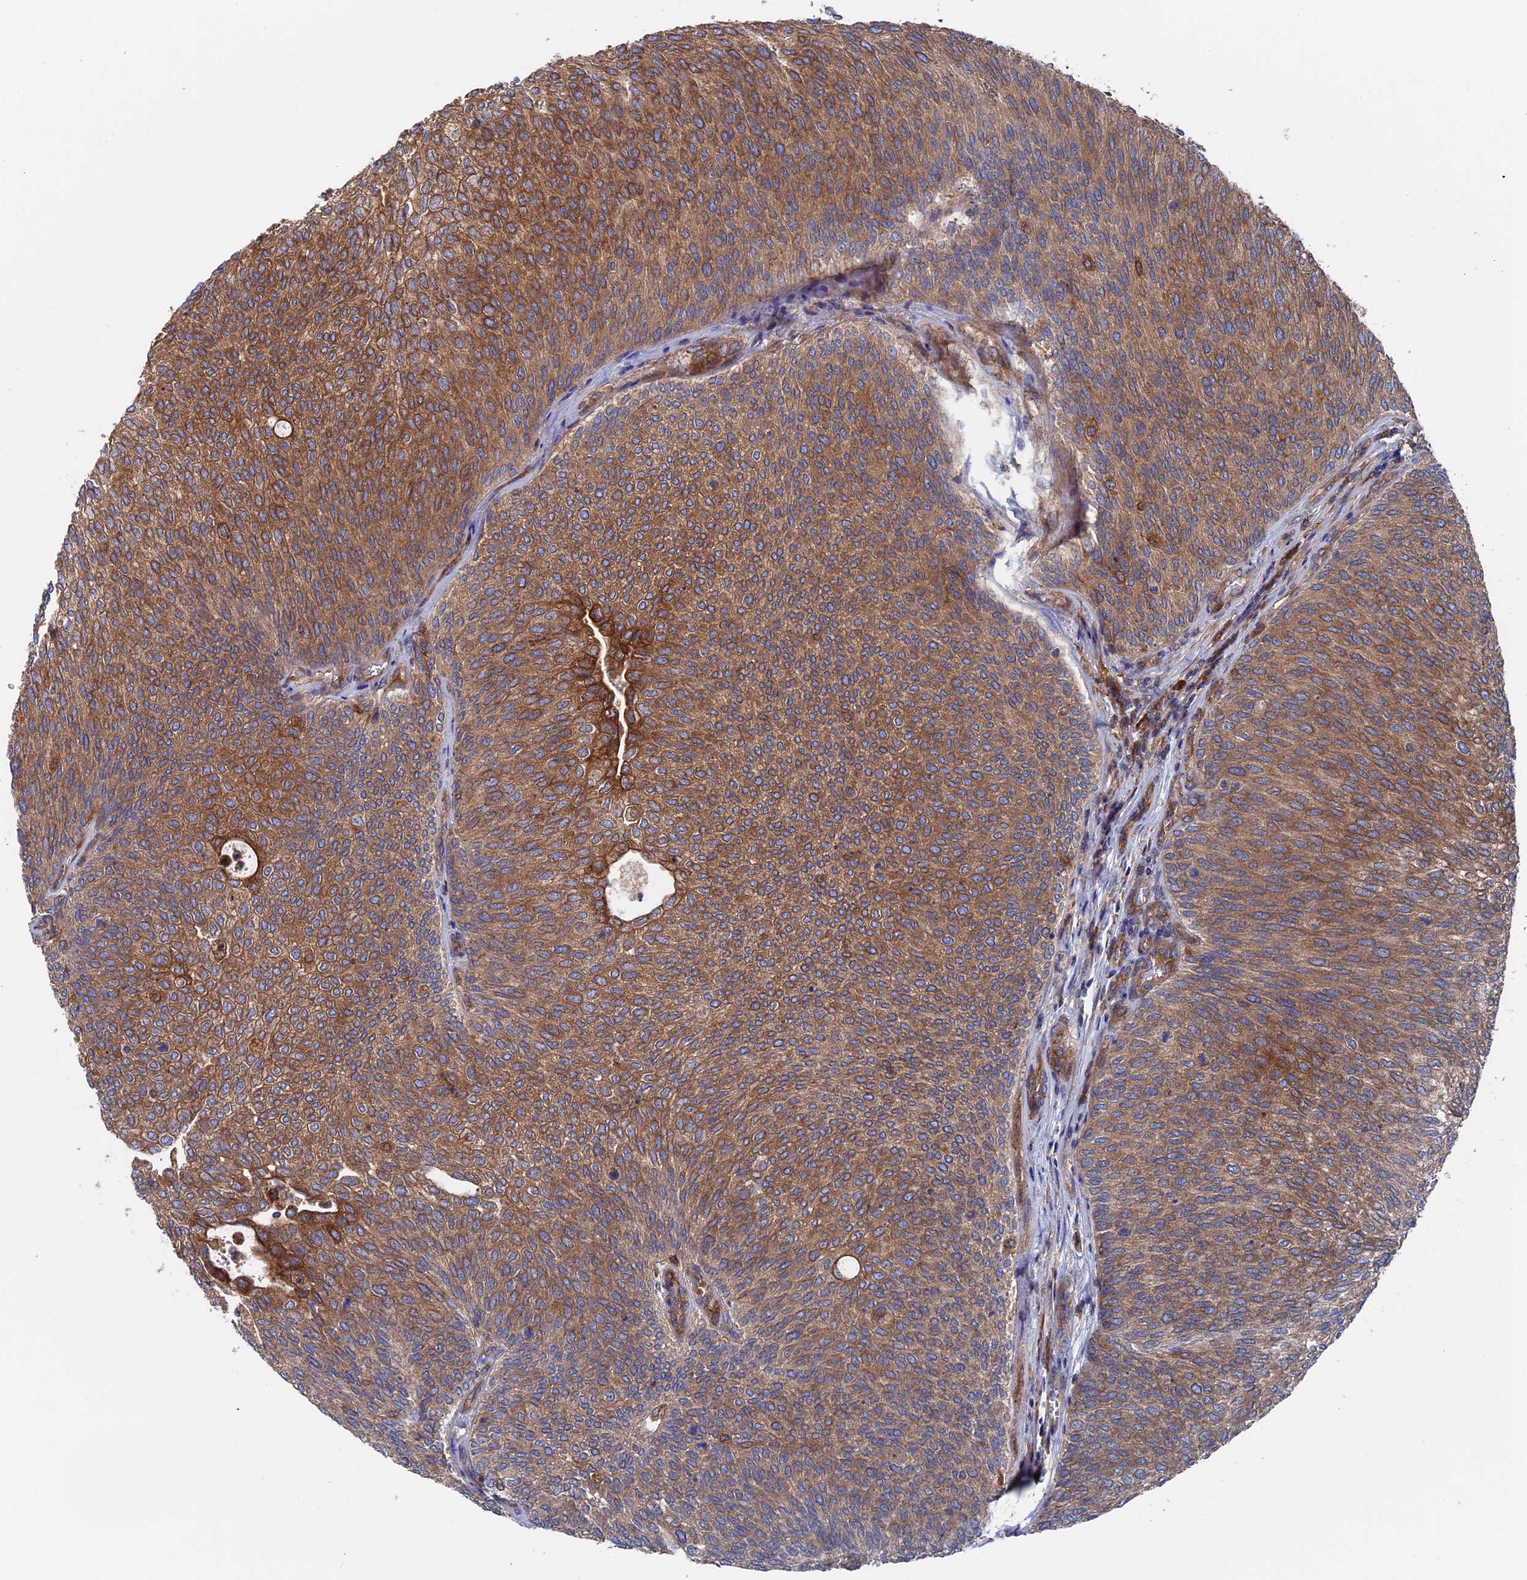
{"staining": {"intensity": "strong", "quantity": ">75%", "location": "cytoplasmic/membranous"}, "tissue": "urothelial cancer", "cell_type": "Tumor cells", "image_type": "cancer", "snomed": [{"axis": "morphology", "description": "Urothelial carcinoma, Low grade"}, {"axis": "topography", "description": "Urinary bladder"}], "caption": "Immunohistochemistry (IHC) histopathology image of low-grade urothelial carcinoma stained for a protein (brown), which demonstrates high levels of strong cytoplasmic/membranous positivity in about >75% of tumor cells.", "gene": "DNAJC3", "patient": {"sex": "female", "age": 79}}